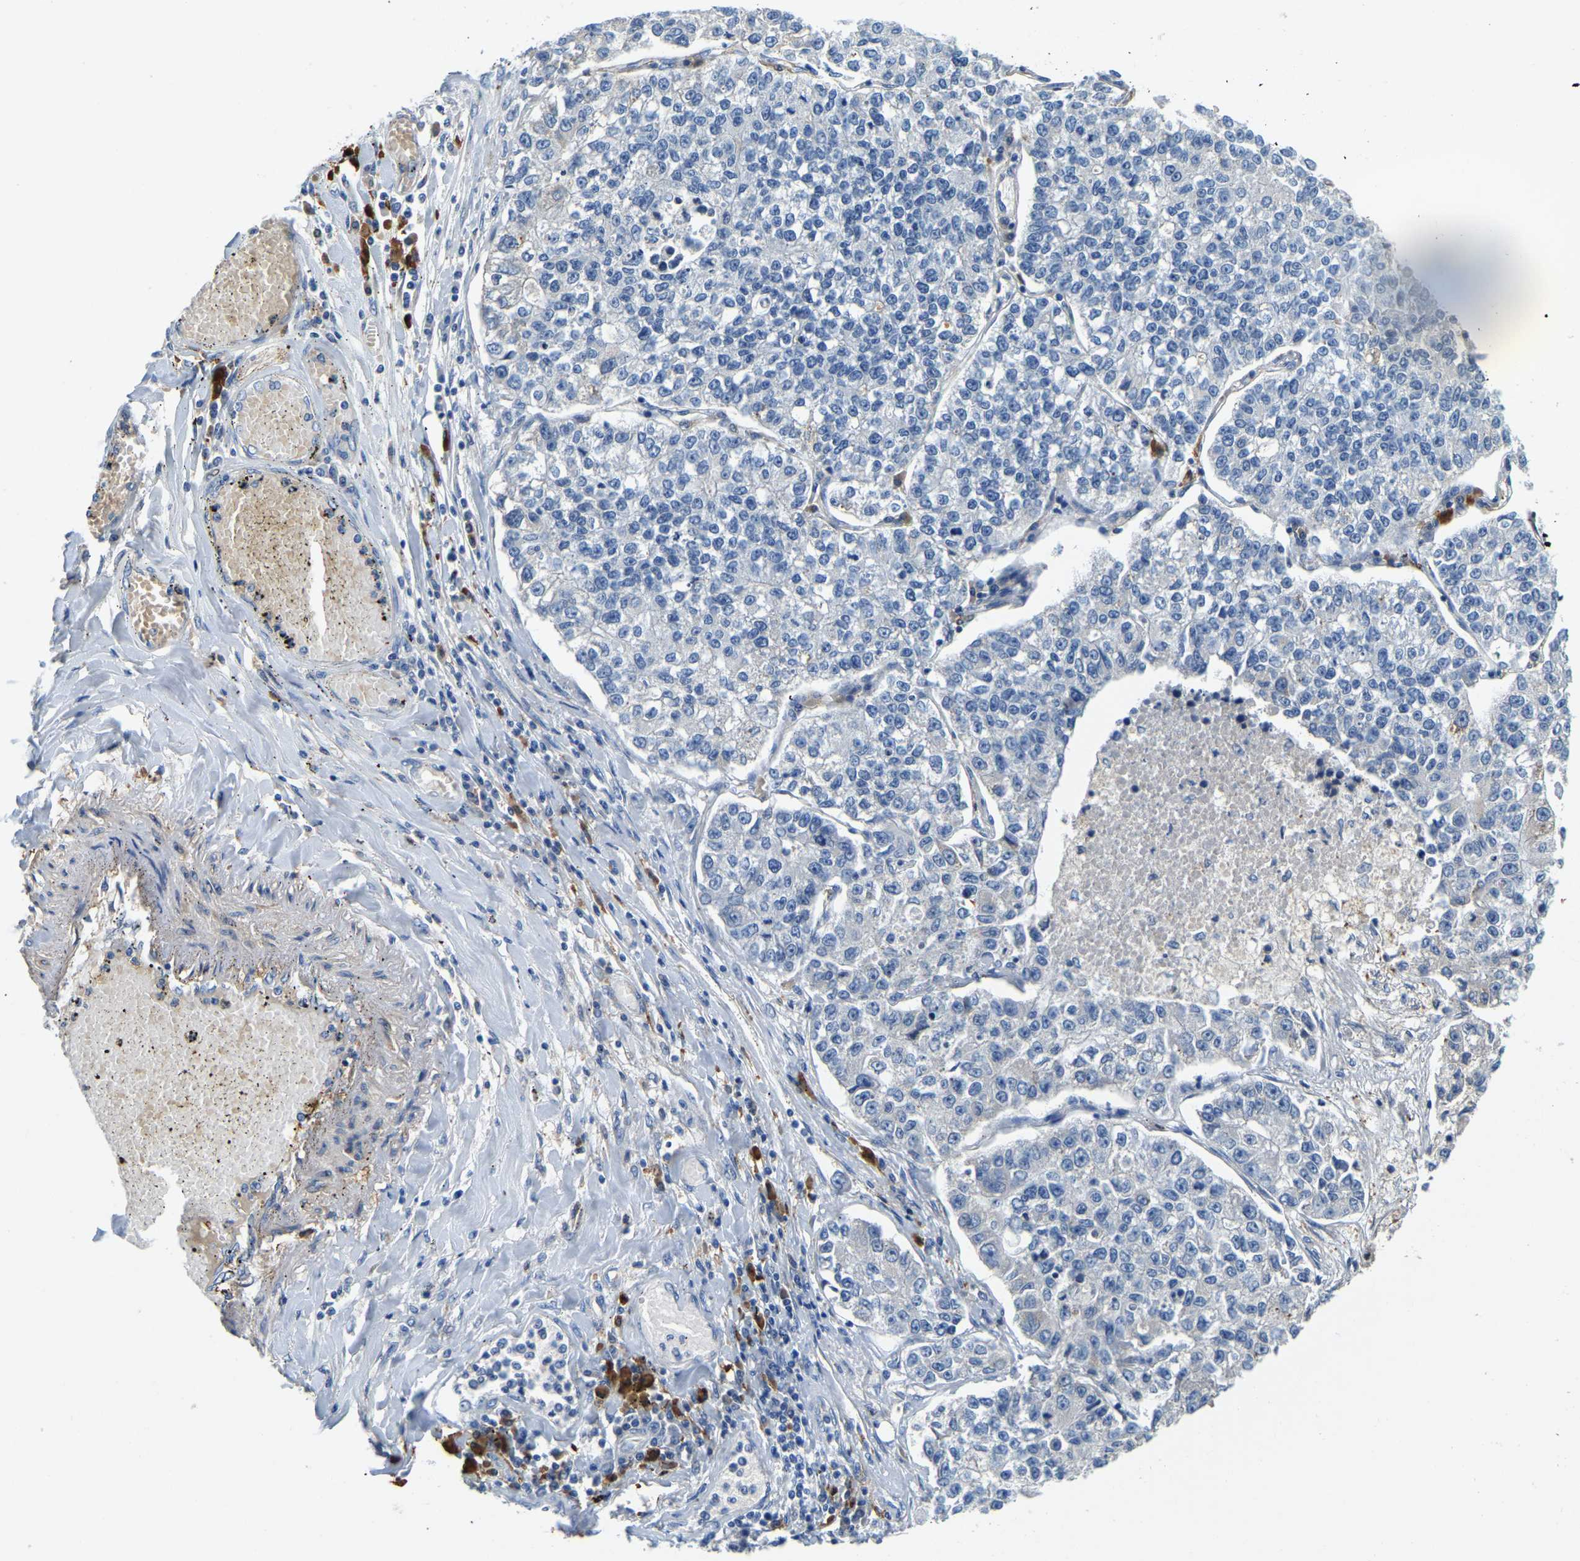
{"staining": {"intensity": "negative", "quantity": "none", "location": "none"}, "tissue": "lung cancer", "cell_type": "Tumor cells", "image_type": "cancer", "snomed": [{"axis": "morphology", "description": "Adenocarcinoma, NOS"}, {"axis": "topography", "description": "Lung"}], "caption": "An immunohistochemistry (IHC) image of lung cancer is shown. There is no staining in tumor cells of lung cancer.", "gene": "LIAS", "patient": {"sex": "male", "age": 49}}